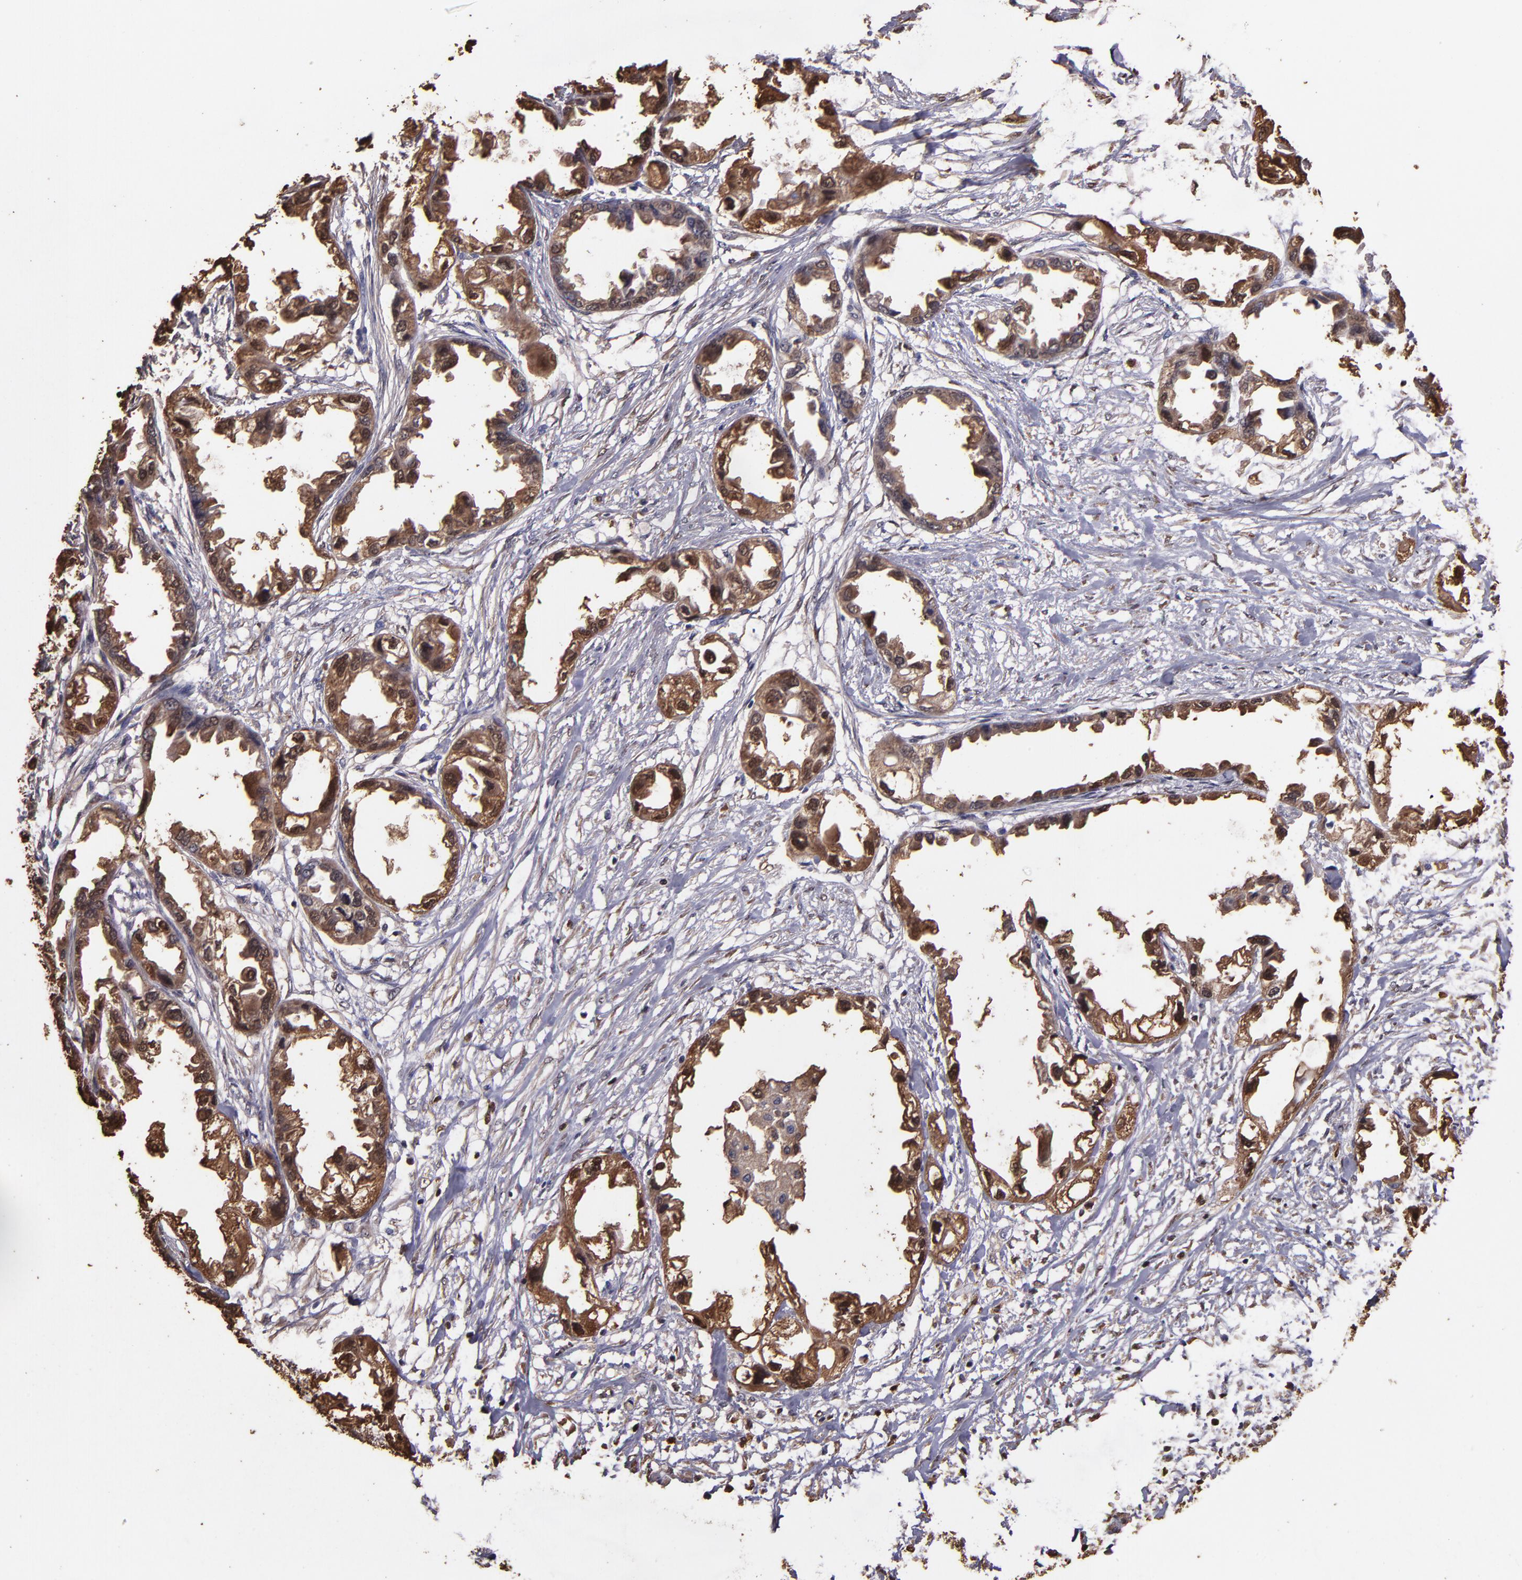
{"staining": {"intensity": "moderate", "quantity": "25%-75%", "location": "cytoplasmic/membranous,nuclear"}, "tissue": "endometrial cancer", "cell_type": "Tumor cells", "image_type": "cancer", "snomed": [{"axis": "morphology", "description": "Adenocarcinoma, NOS"}, {"axis": "topography", "description": "Endometrium"}], "caption": "The image shows immunohistochemical staining of endometrial cancer. There is moderate cytoplasmic/membranous and nuclear expression is present in approximately 25%-75% of tumor cells.", "gene": "S100A6", "patient": {"sex": "female", "age": 67}}